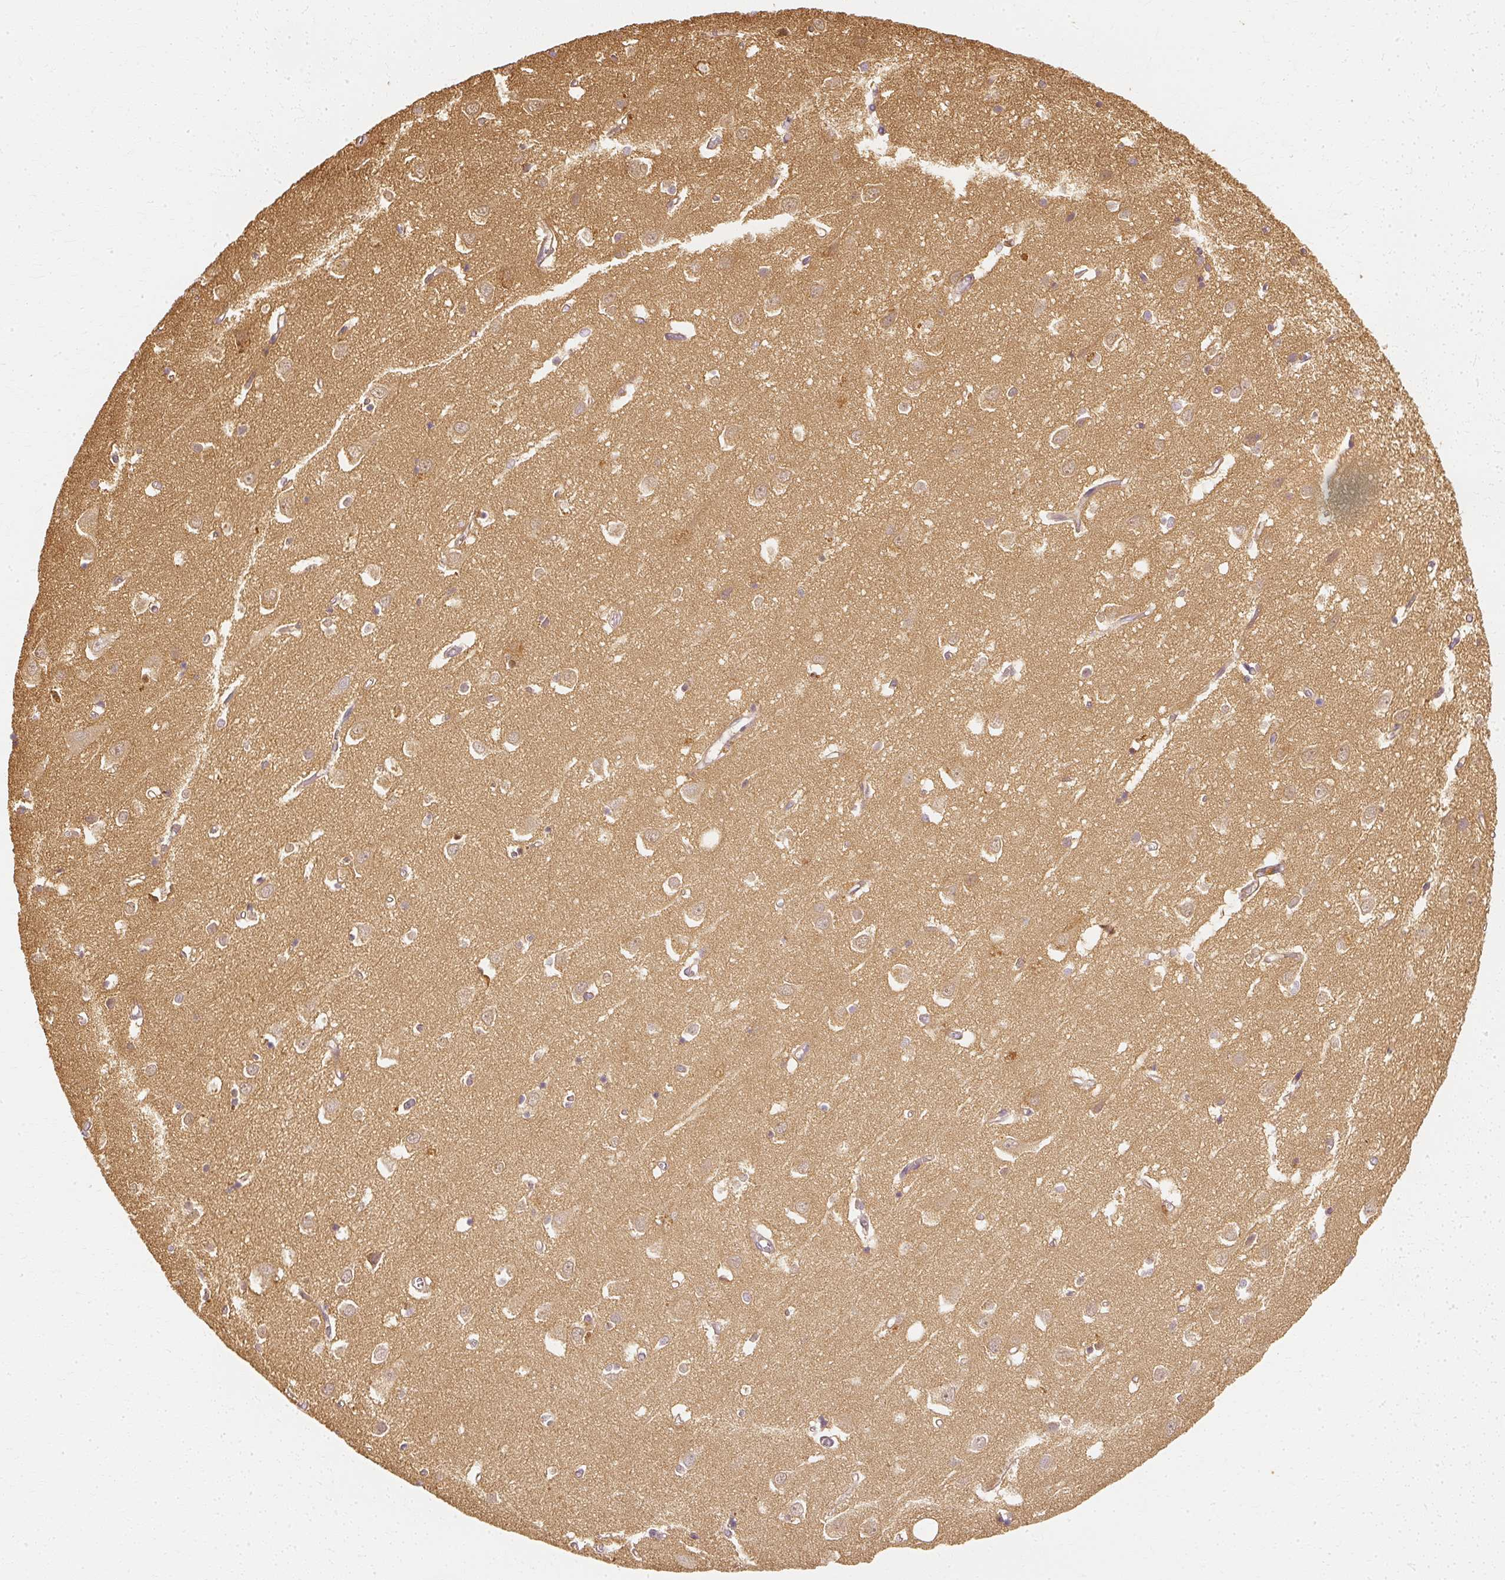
{"staining": {"intensity": "negative", "quantity": "none", "location": "none"}, "tissue": "cerebral cortex", "cell_type": "Endothelial cells", "image_type": "normal", "snomed": [{"axis": "morphology", "description": "Normal tissue, NOS"}, {"axis": "topography", "description": "Cerebral cortex"}], "caption": "Endothelial cells are negative for protein expression in benign human cerebral cortex. (DAB (3,3'-diaminobenzidine) immunohistochemistry visualized using brightfield microscopy, high magnification).", "gene": "GNAQ", "patient": {"sex": "male", "age": 70}}